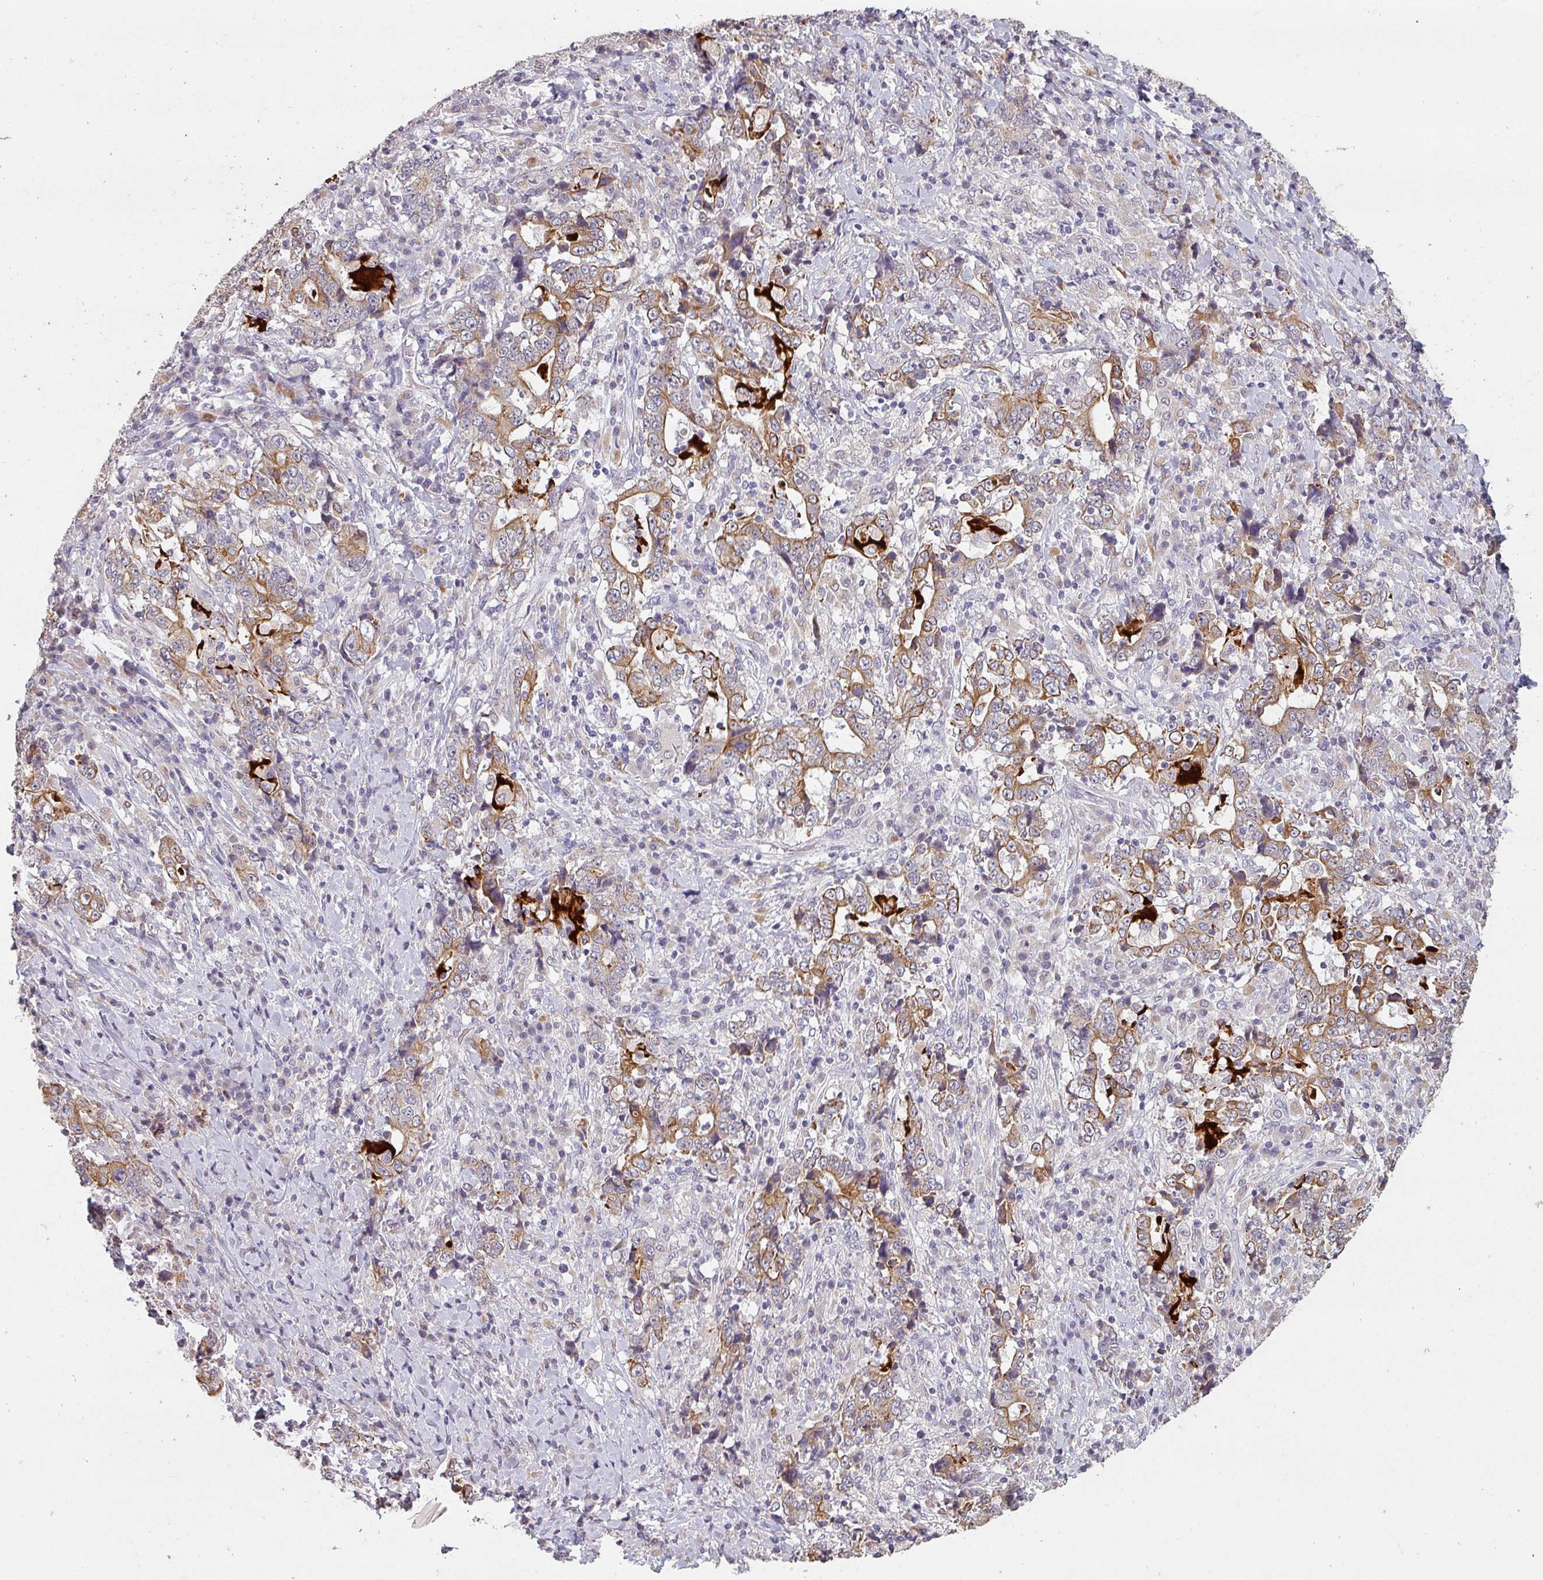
{"staining": {"intensity": "moderate", "quantity": "25%-75%", "location": "cytoplasmic/membranous"}, "tissue": "stomach cancer", "cell_type": "Tumor cells", "image_type": "cancer", "snomed": [{"axis": "morphology", "description": "Normal tissue, NOS"}, {"axis": "morphology", "description": "Adenocarcinoma, NOS"}, {"axis": "topography", "description": "Stomach, upper"}, {"axis": "topography", "description": "Stomach"}], "caption": "Immunohistochemistry (IHC) micrograph of neoplastic tissue: human stomach cancer stained using IHC shows medium levels of moderate protein expression localized specifically in the cytoplasmic/membranous of tumor cells, appearing as a cytoplasmic/membranous brown color.", "gene": "LYPLA1", "patient": {"sex": "male", "age": 59}}